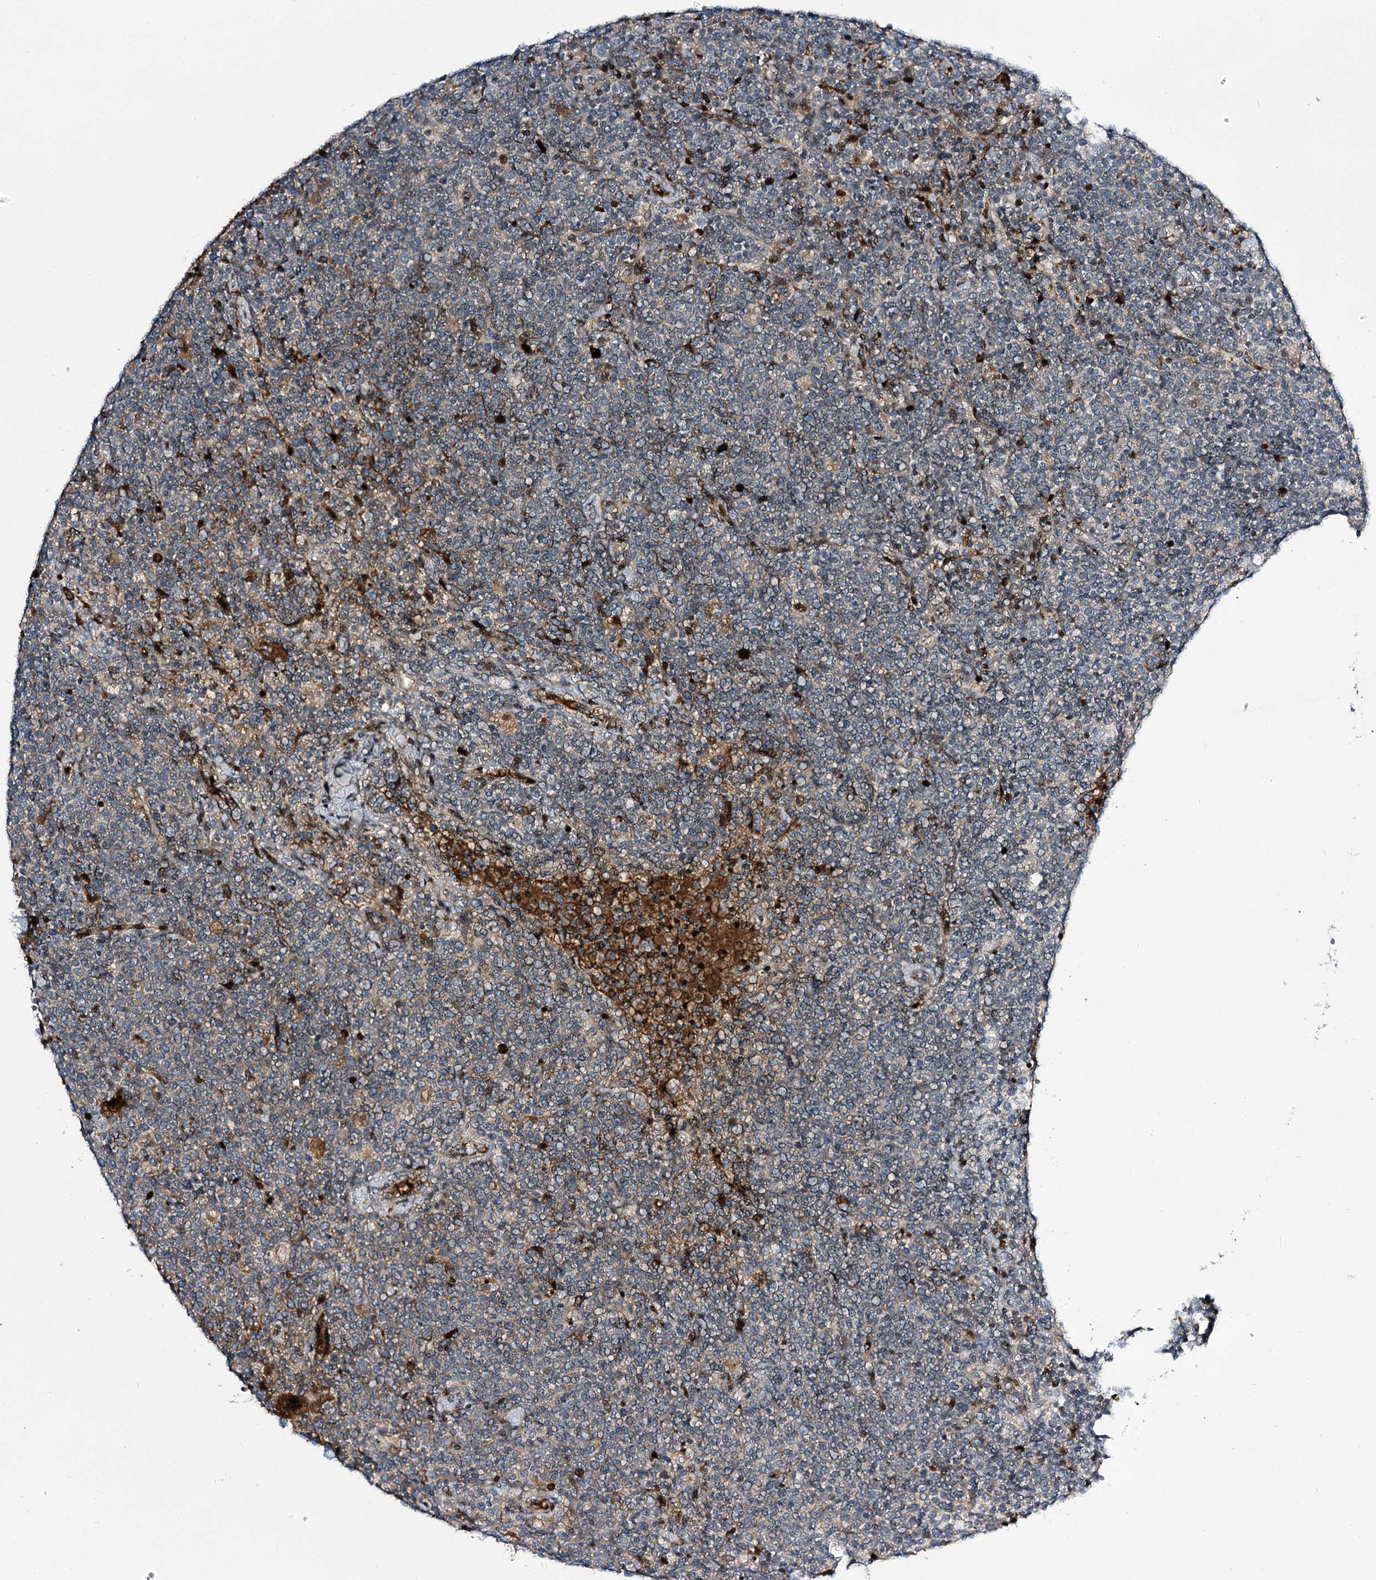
{"staining": {"intensity": "negative", "quantity": "none", "location": "none"}, "tissue": "lymphoma", "cell_type": "Tumor cells", "image_type": "cancer", "snomed": [{"axis": "morphology", "description": "Malignant lymphoma, non-Hodgkin's type, High grade"}, {"axis": "topography", "description": "Lymph node"}], "caption": "Immunohistochemistry (IHC) of high-grade malignant lymphoma, non-Hodgkin's type reveals no staining in tumor cells.", "gene": "ITFG2", "patient": {"sex": "male", "age": 61}}